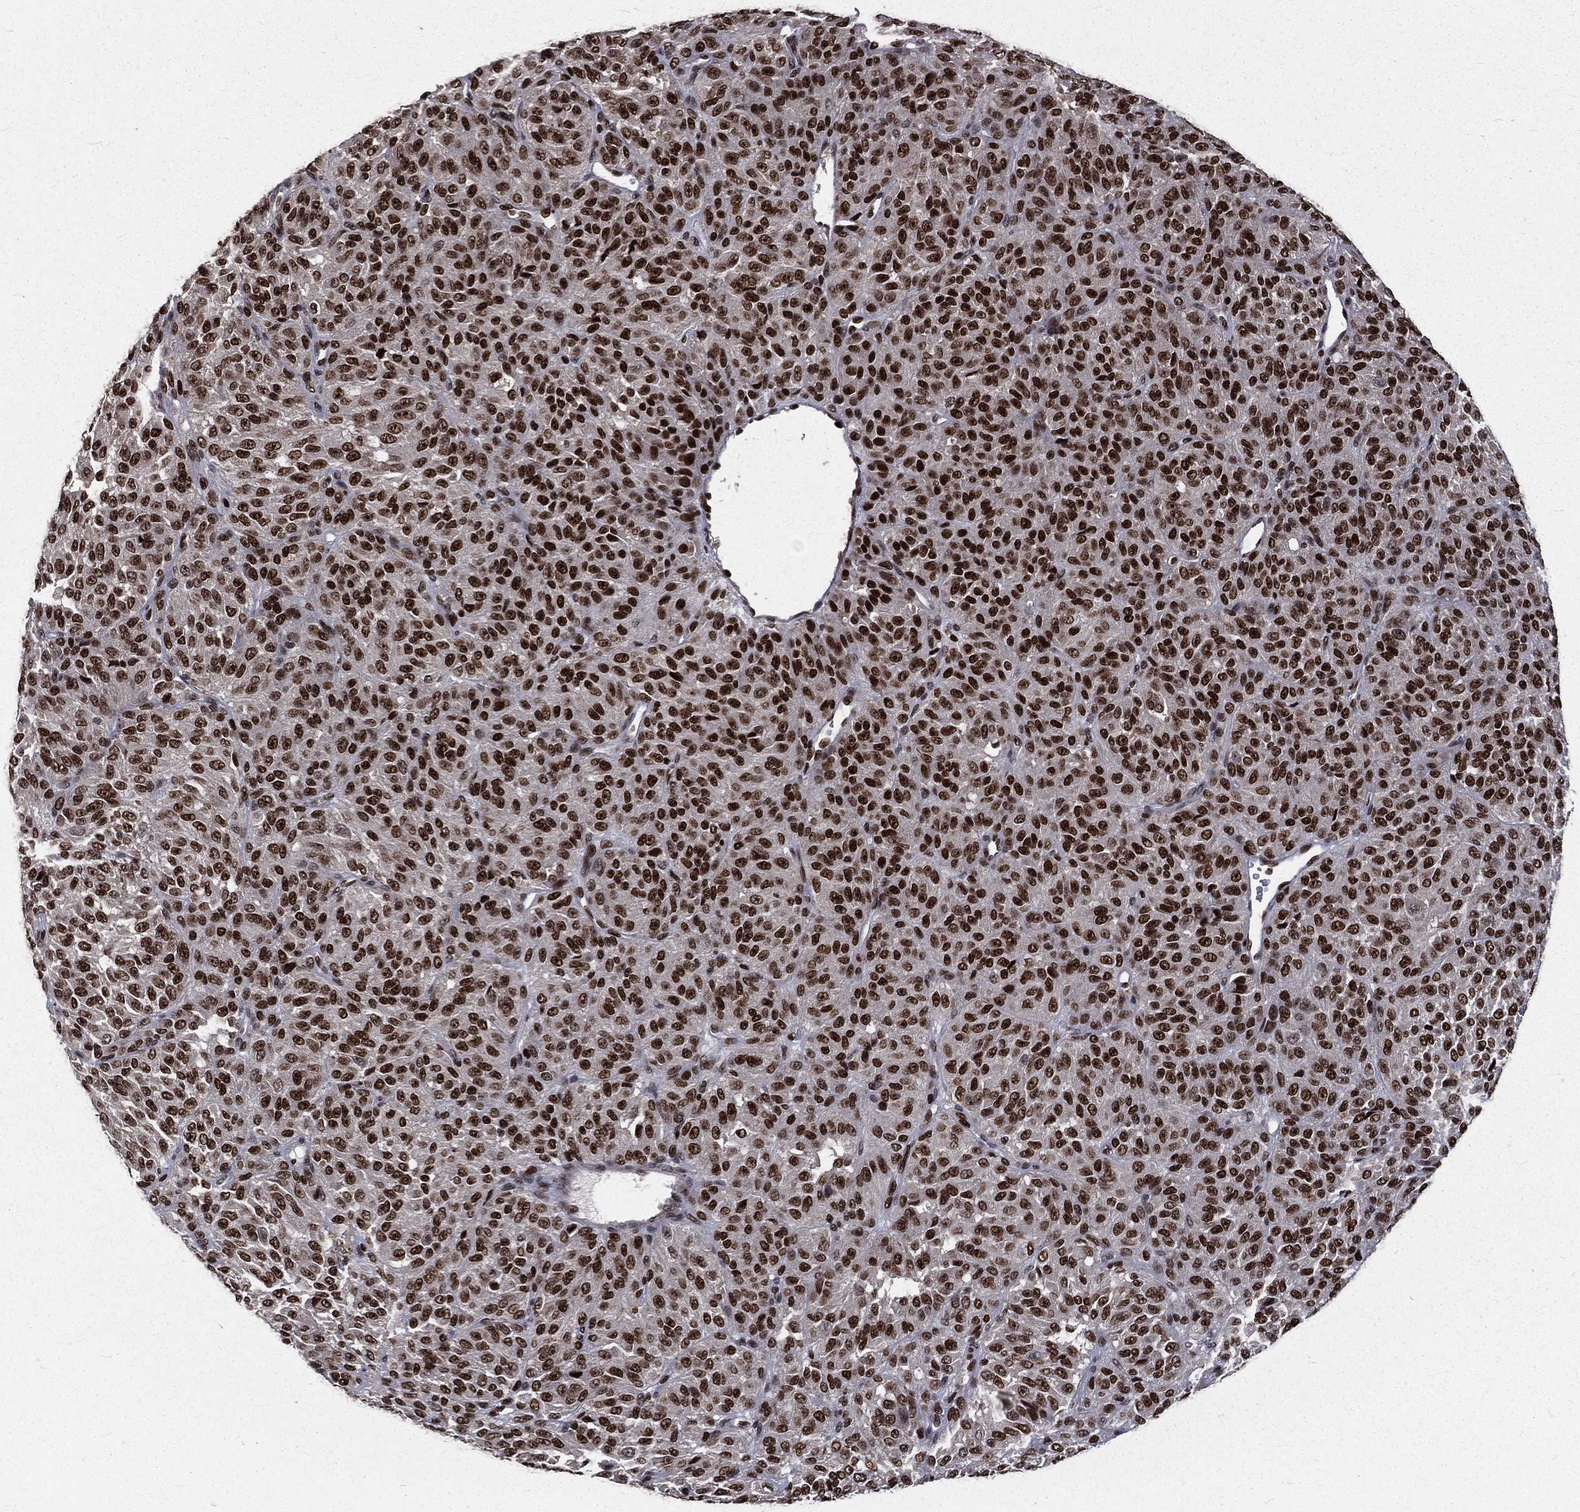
{"staining": {"intensity": "strong", "quantity": ">75%", "location": "nuclear"}, "tissue": "melanoma", "cell_type": "Tumor cells", "image_type": "cancer", "snomed": [{"axis": "morphology", "description": "Malignant melanoma, Metastatic site"}, {"axis": "topography", "description": "Brain"}], "caption": "Strong nuclear protein expression is identified in approximately >75% of tumor cells in melanoma.", "gene": "POLB", "patient": {"sex": "female", "age": 56}}